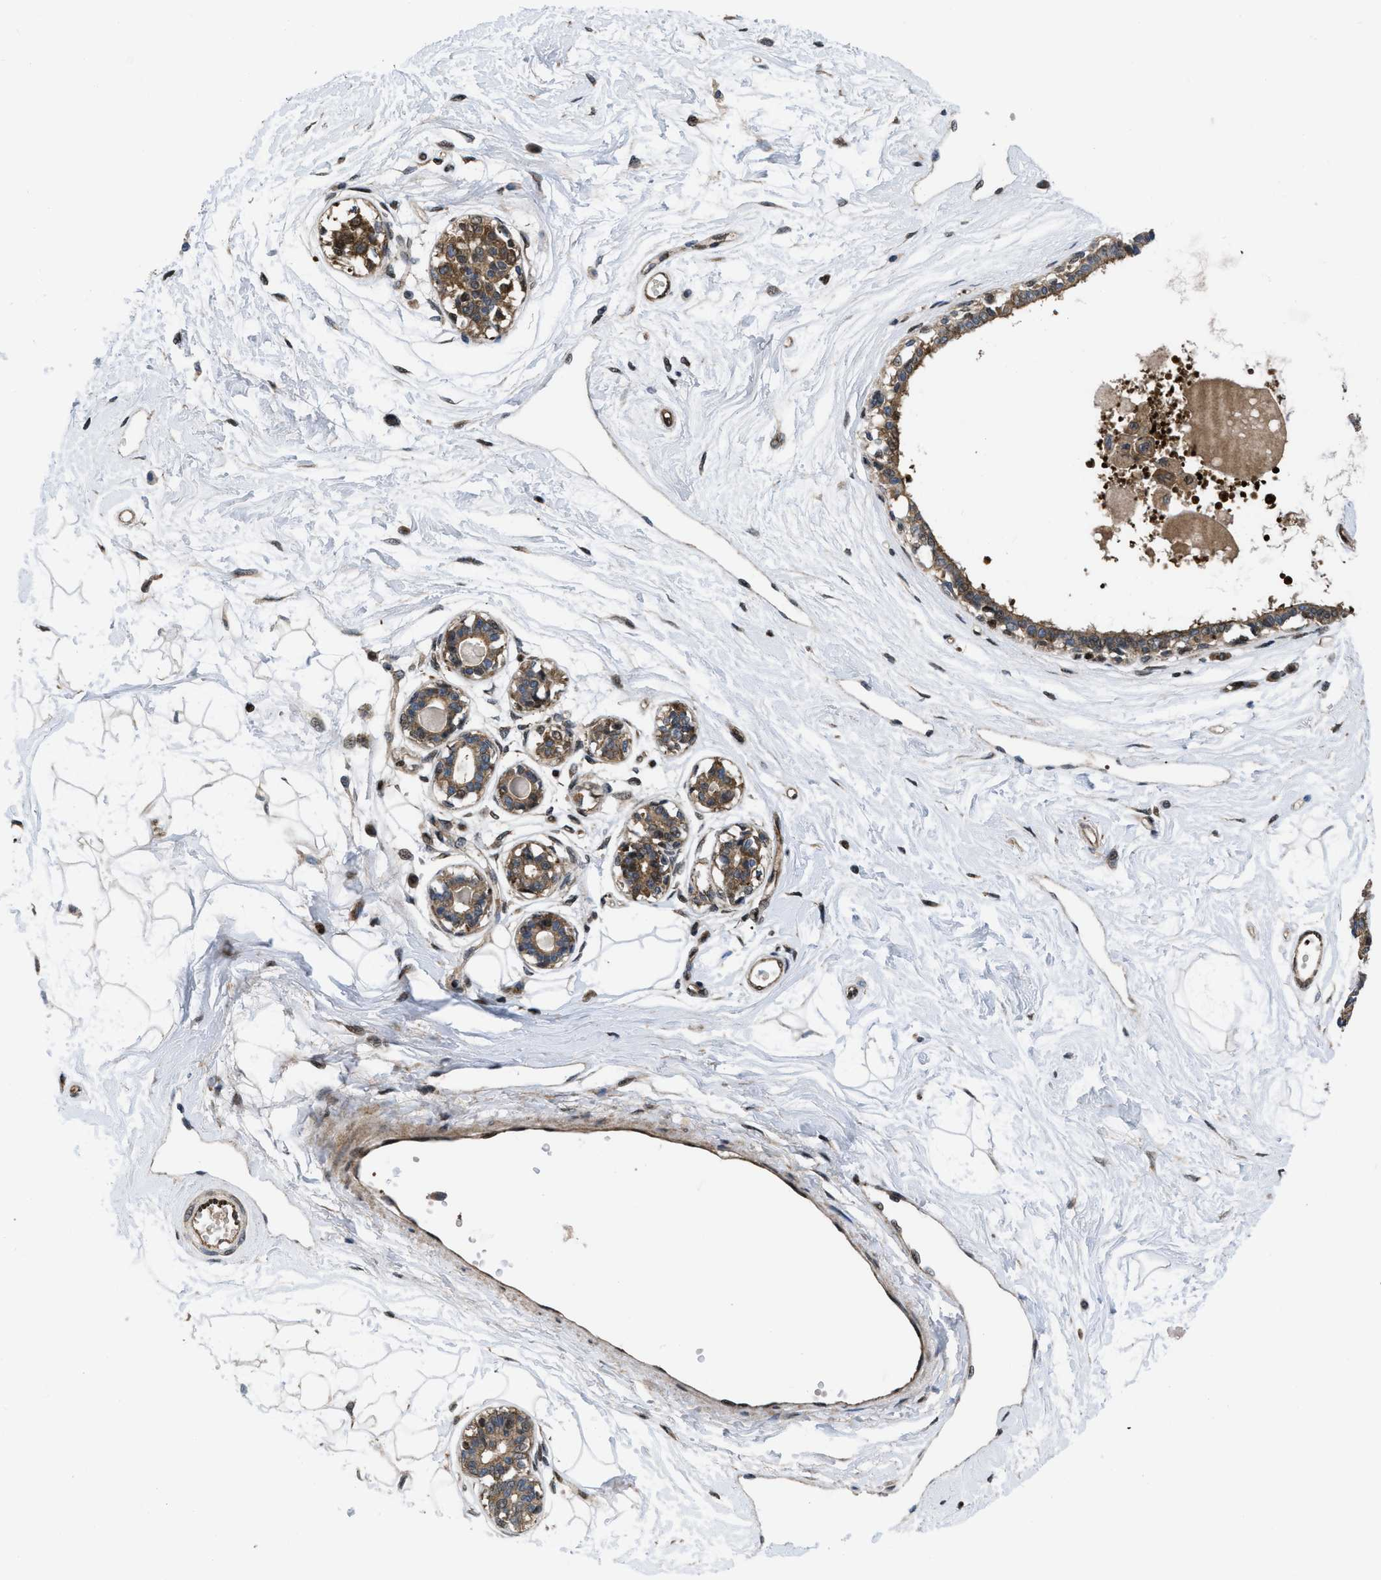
{"staining": {"intensity": "weak", "quantity": "25%-75%", "location": "cytoplasmic/membranous,nuclear"}, "tissue": "breast", "cell_type": "Adipocytes", "image_type": "normal", "snomed": [{"axis": "morphology", "description": "Normal tissue, NOS"}, {"axis": "topography", "description": "Breast"}], "caption": "The immunohistochemical stain labels weak cytoplasmic/membranous,nuclear staining in adipocytes of benign breast. (Brightfield microscopy of DAB IHC at high magnification).", "gene": "PPP2CB", "patient": {"sex": "female", "age": 45}}